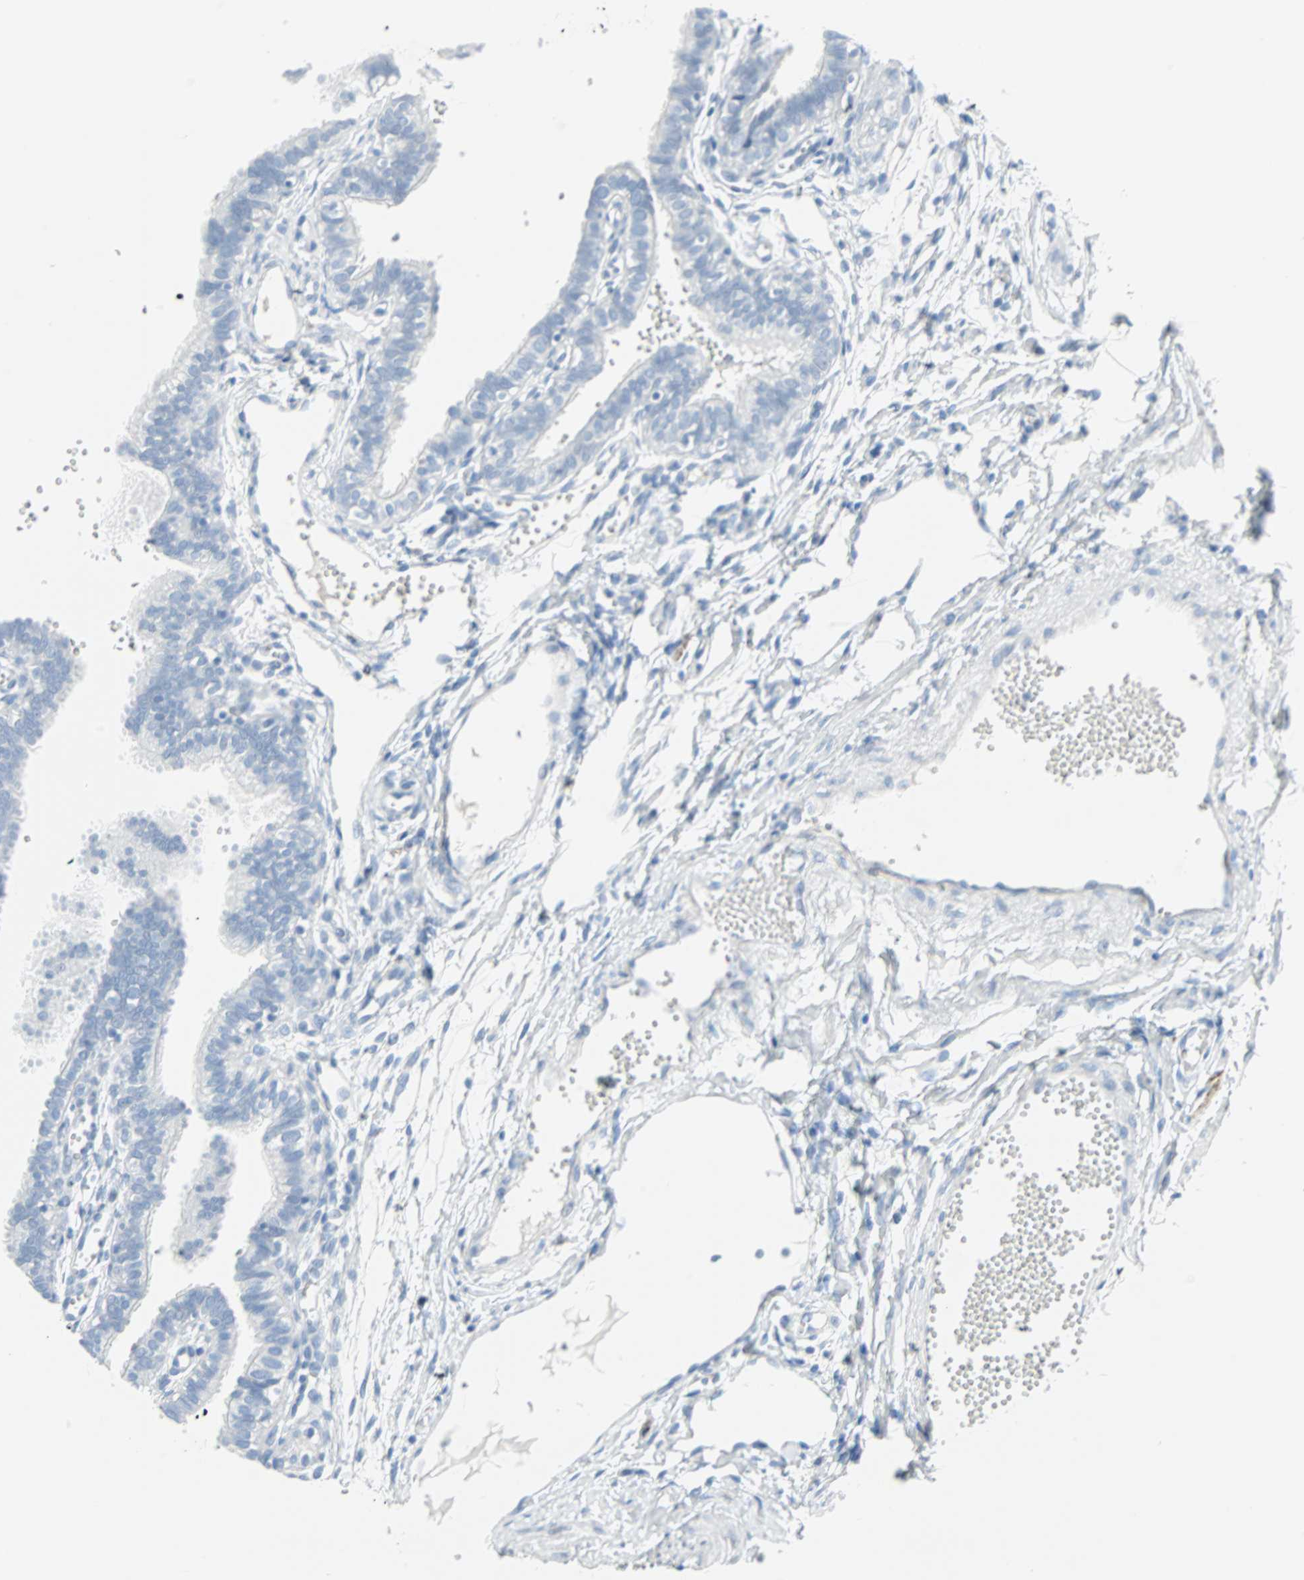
{"staining": {"intensity": "negative", "quantity": "none", "location": "none"}, "tissue": "fallopian tube", "cell_type": "Glandular cells", "image_type": "normal", "snomed": [{"axis": "morphology", "description": "Normal tissue, NOS"}, {"axis": "topography", "description": "Fallopian tube"}, {"axis": "topography", "description": "Placenta"}], "caption": "An immunohistochemistry (IHC) image of unremarkable fallopian tube is shown. There is no staining in glandular cells of fallopian tube. (Stains: DAB (3,3'-diaminobenzidine) immunohistochemistry (IHC) with hematoxylin counter stain, Microscopy: brightfield microscopy at high magnification).", "gene": "STX1A", "patient": {"sex": "female", "age": 34}}